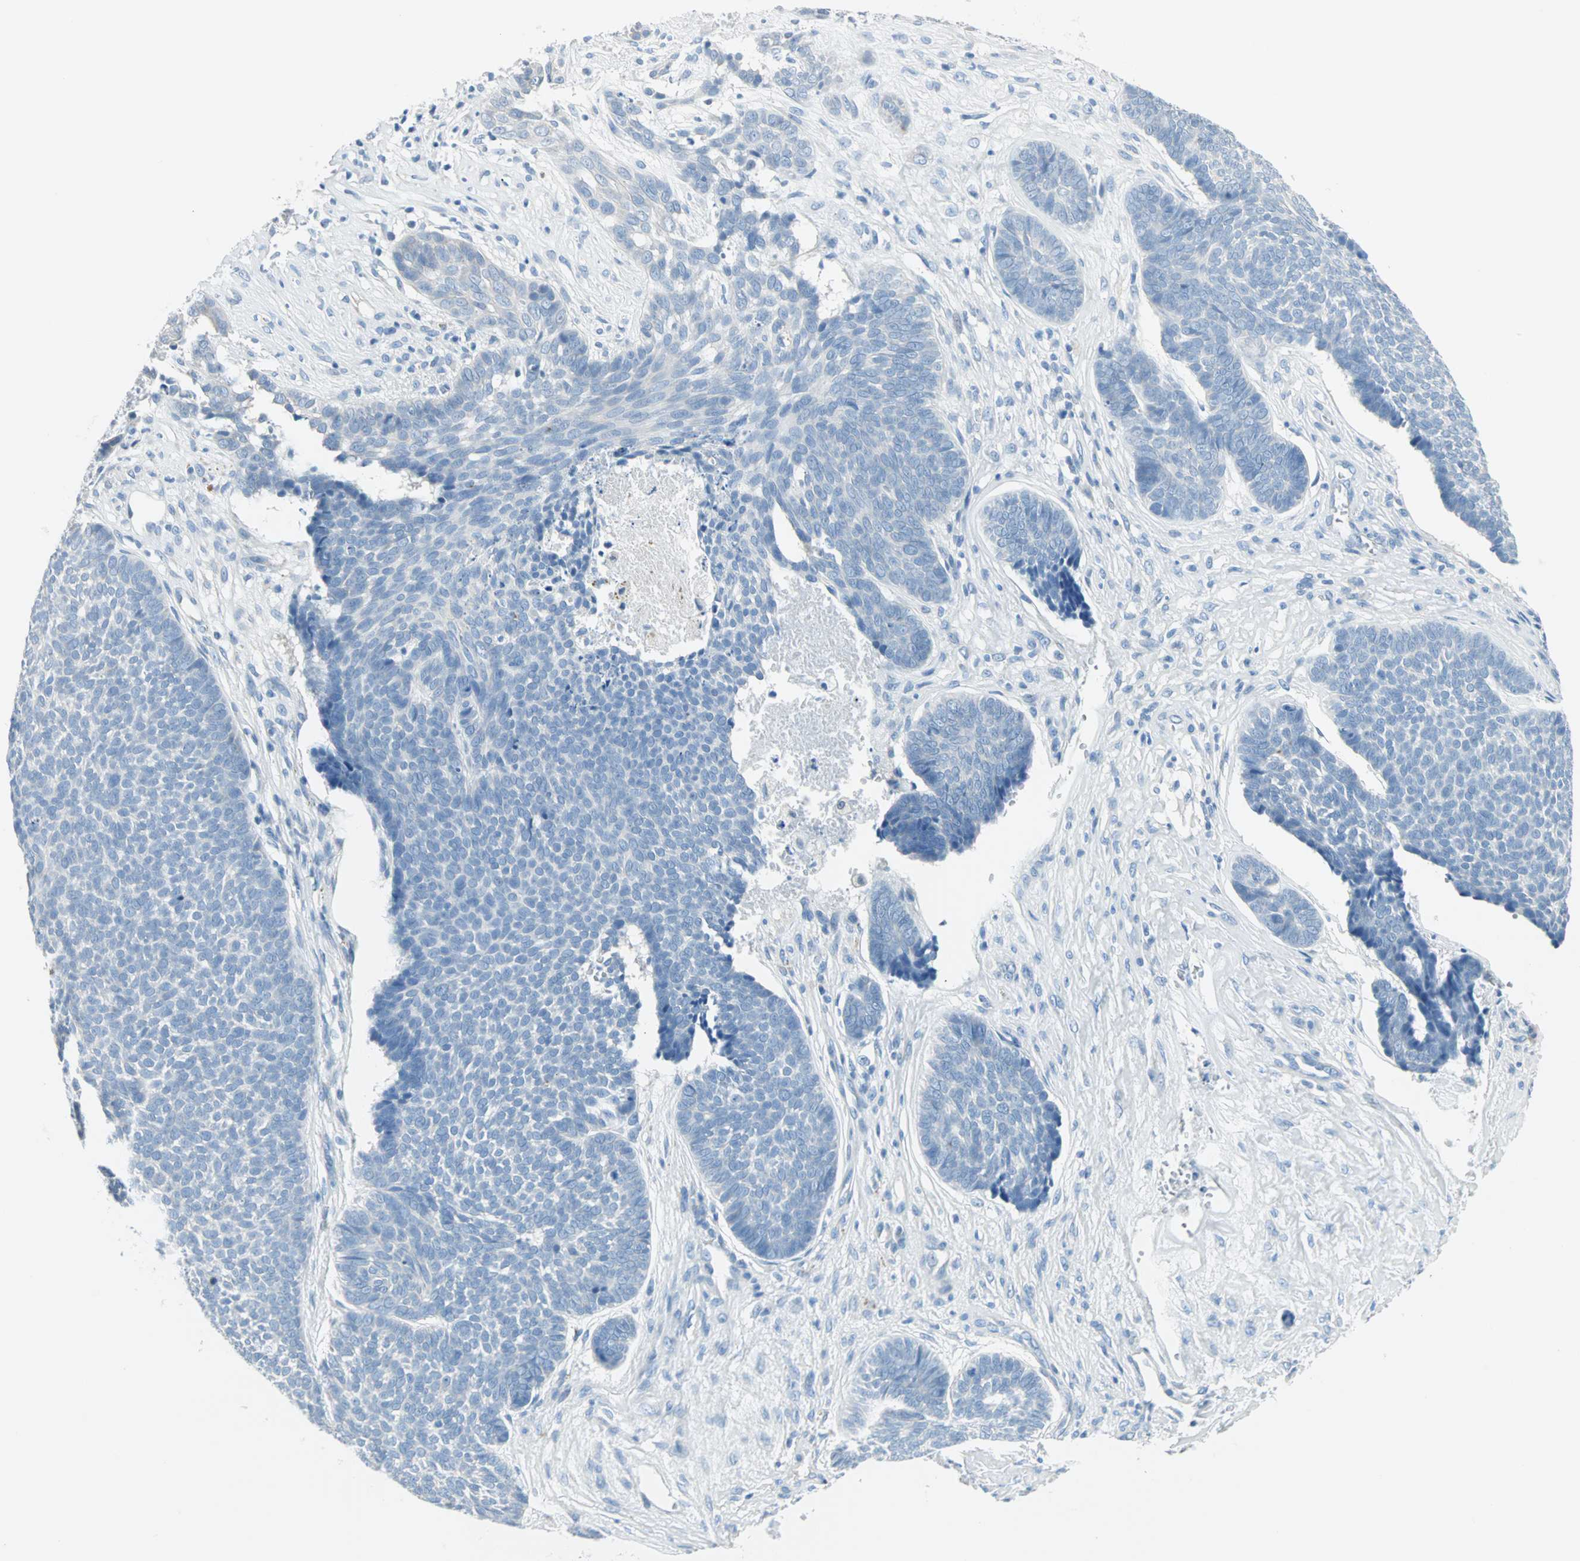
{"staining": {"intensity": "negative", "quantity": "none", "location": "none"}, "tissue": "skin cancer", "cell_type": "Tumor cells", "image_type": "cancer", "snomed": [{"axis": "morphology", "description": "Basal cell carcinoma"}, {"axis": "topography", "description": "Skin"}], "caption": "Immunohistochemistry (IHC) of human skin cancer (basal cell carcinoma) displays no expression in tumor cells.", "gene": "SULT1C2", "patient": {"sex": "male", "age": 84}}